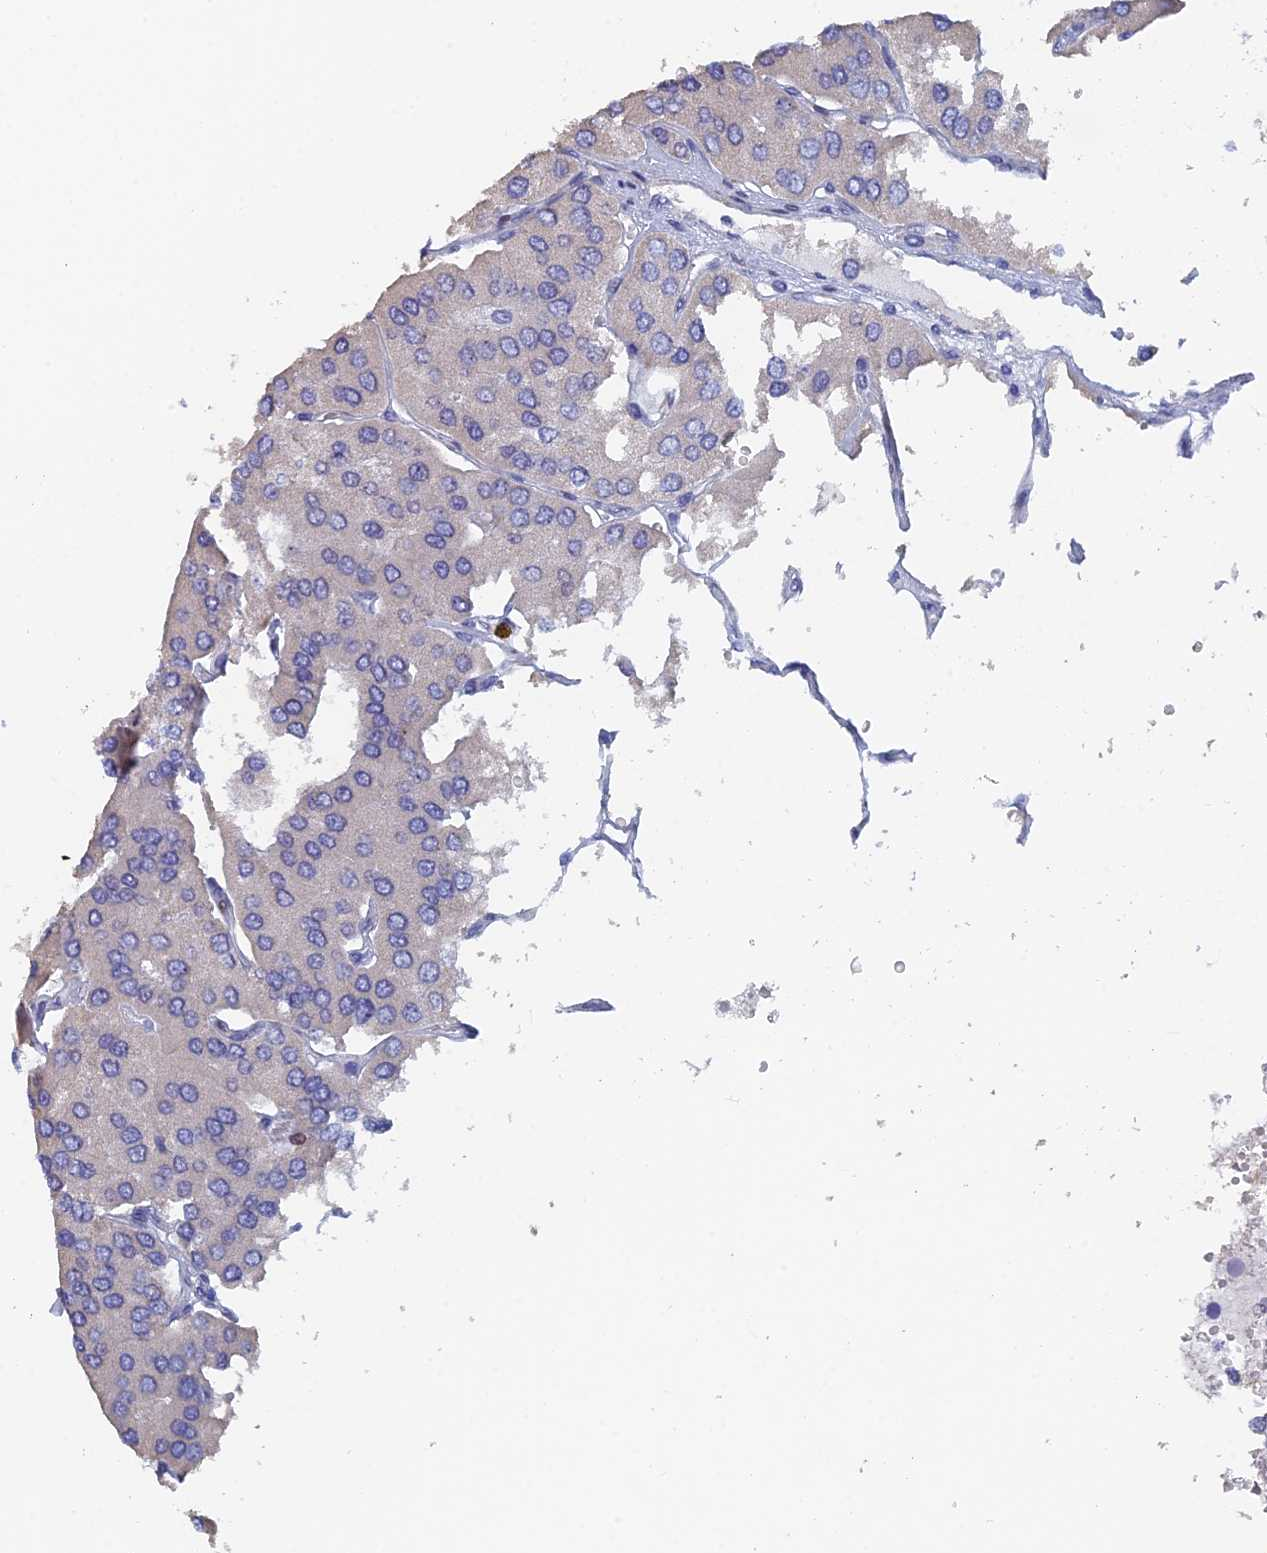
{"staining": {"intensity": "negative", "quantity": "none", "location": "none"}, "tissue": "parathyroid gland", "cell_type": "Glandular cells", "image_type": "normal", "snomed": [{"axis": "morphology", "description": "Normal tissue, NOS"}, {"axis": "morphology", "description": "Adenoma, NOS"}, {"axis": "topography", "description": "Parathyroid gland"}], "caption": "Immunohistochemistry micrograph of unremarkable parathyroid gland stained for a protein (brown), which reveals no positivity in glandular cells.", "gene": "DRGX", "patient": {"sex": "female", "age": 86}}